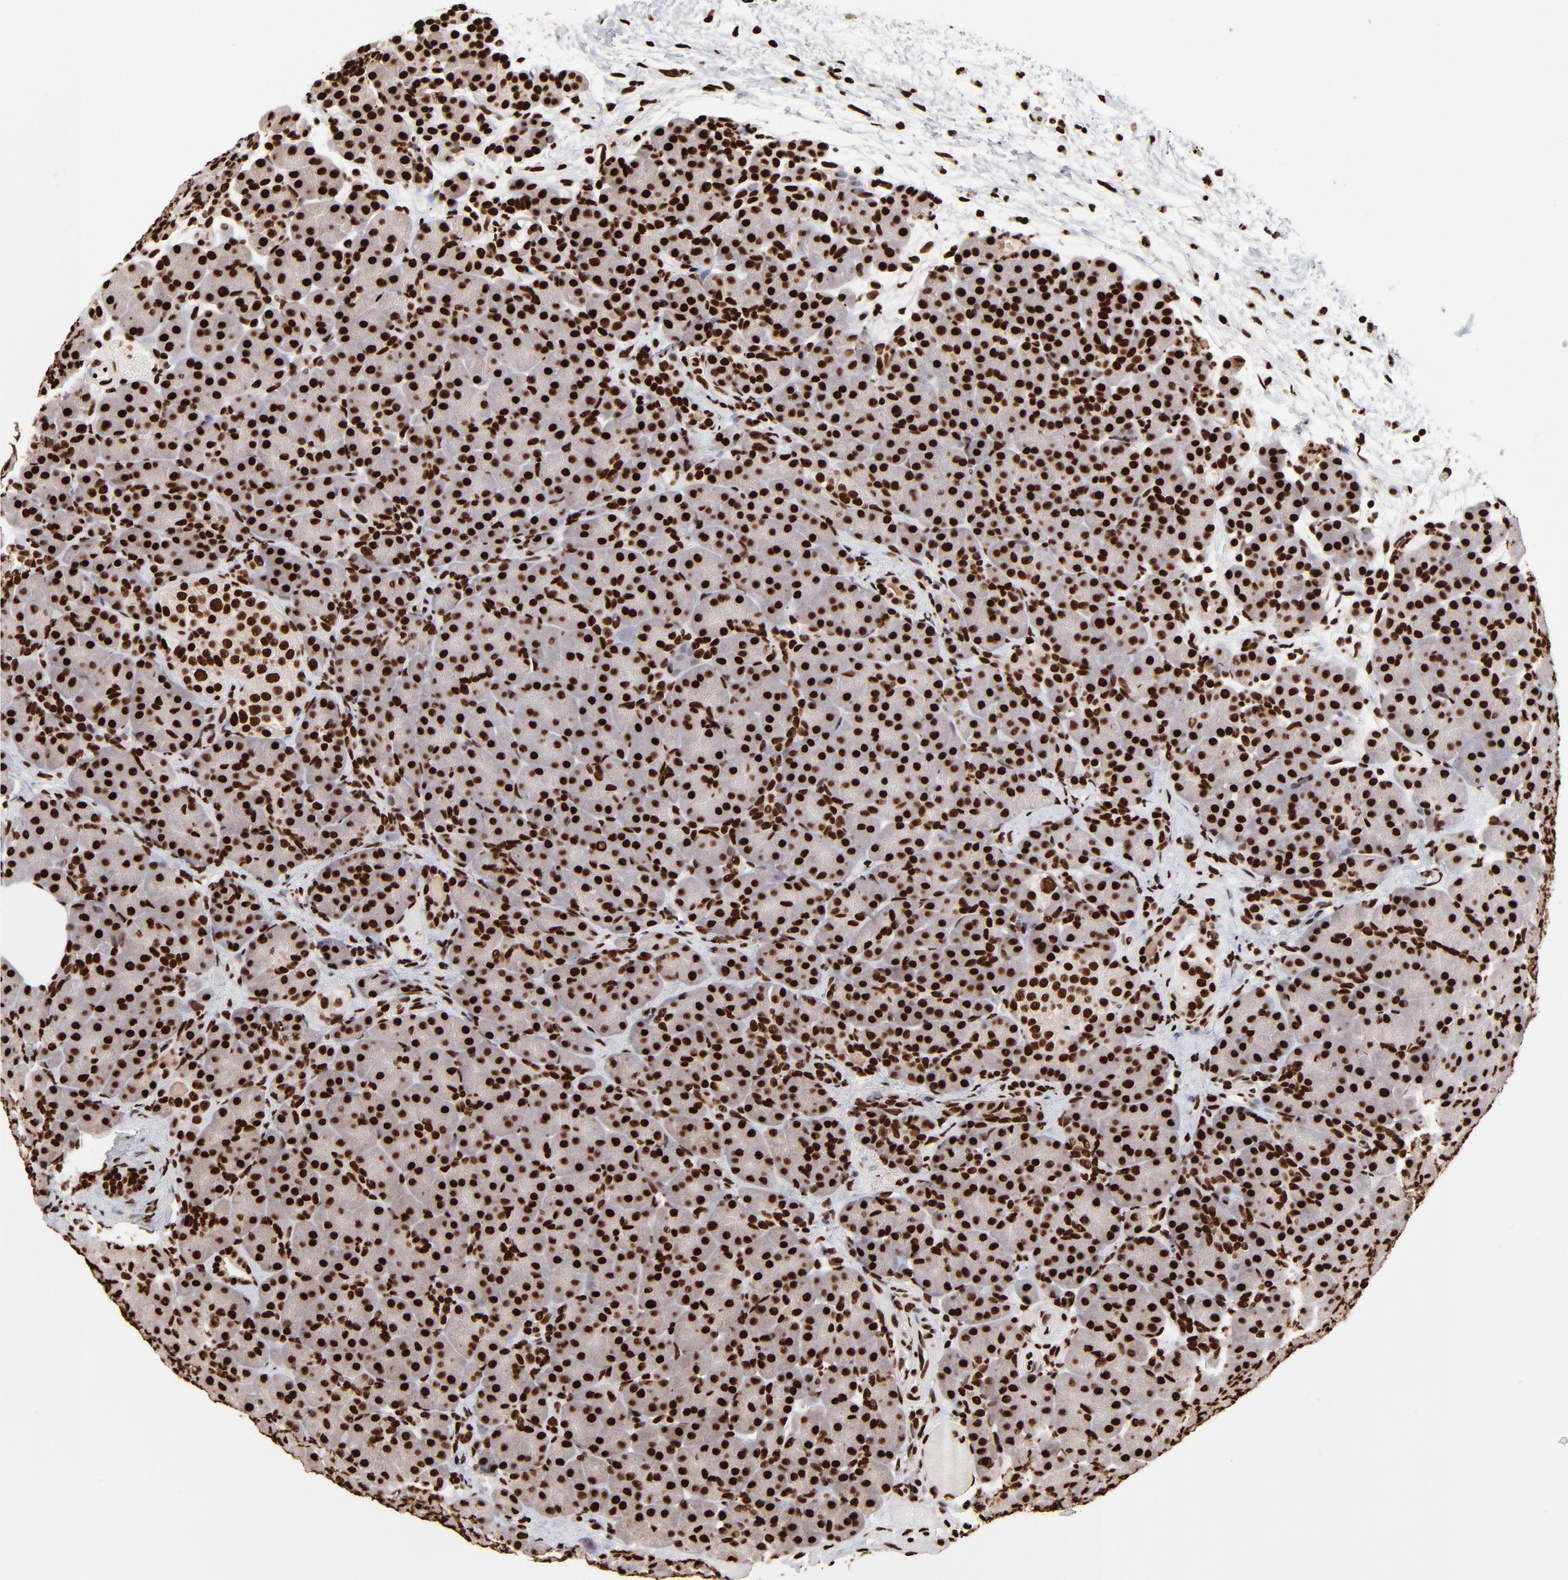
{"staining": {"intensity": "strong", "quantity": ">75%", "location": "cytoplasmic/membranous,nuclear"}, "tissue": "pancreas", "cell_type": "Exocrine glandular cells", "image_type": "normal", "snomed": [{"axis": "morphology", "description": "Normal tissue, NOS"}, {"axis": "topography", "description": "Pancreas"}], "caption": "Protein staining of unremarkable pancreas exhibits strong cytoplasmic/membranous,nuclear positivity in approximately >75% of exocrine glandular cells. The protein of interest is shown in brown color, while the nuclei are stained blue.", "gene": "ZNF544", "patient": {"sex": "male", "age": 66}}